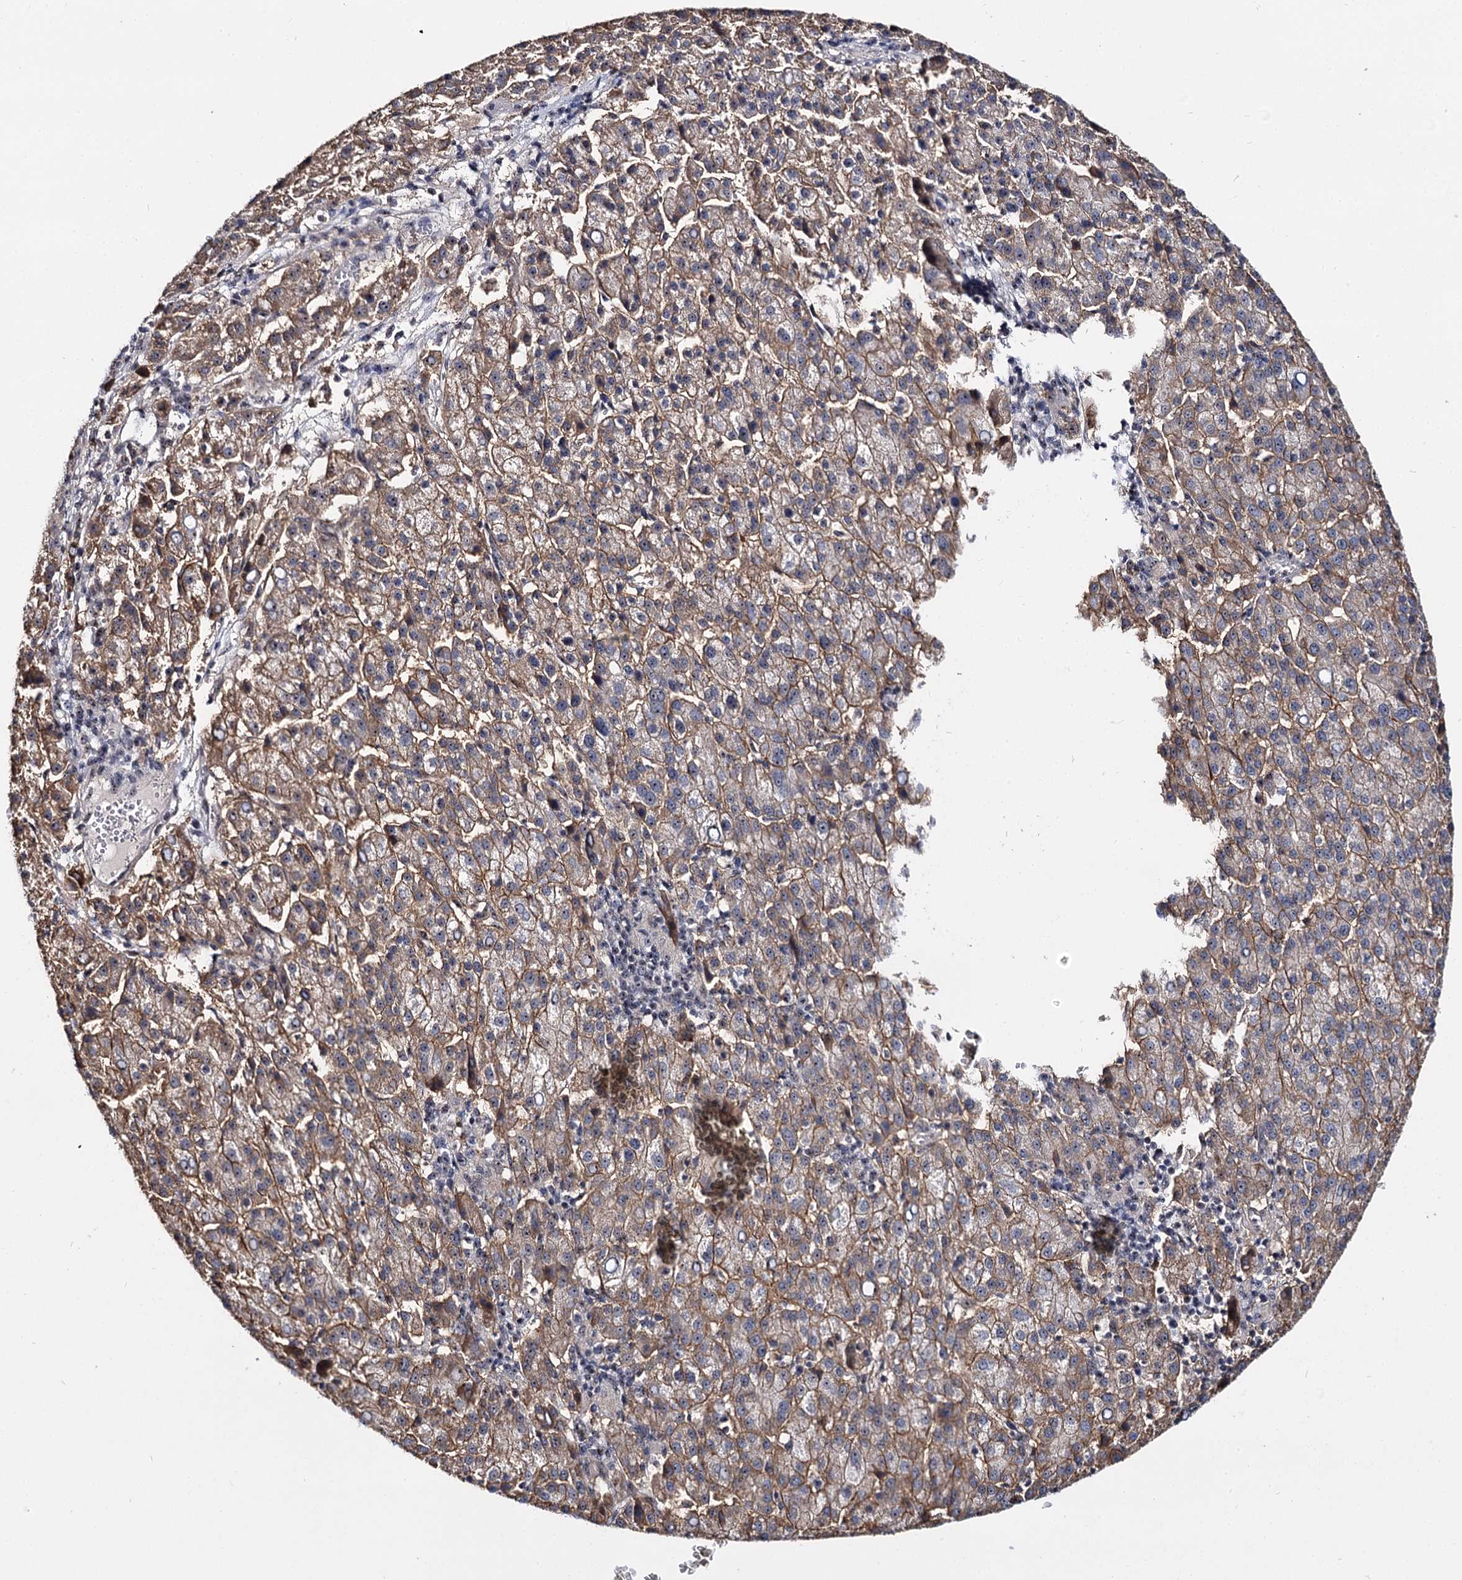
{"staining": {"intensity": "moderate", "quantity": ">75%", "location": "cytoplasmic/membranous"}, "tissue": "liver cancer", "cell_type": "Tumor cells", "image_type": "cancer", "snomed": [{"axis": "morphology", "description": "Carcinoma, Hepatocellular, NOS"}, {"axis": "topography", "description": "Liver"}], "caption": "A micrograph showing moderate cytoplasmic/membranous positivity in about >75% of tumor cells in liver cancer (hepatocellular carcinoma), as visualized by brown immunohistochemical staining.", "gene": "SUPT20H", "patient": {"sex": "female", "age": 58}}